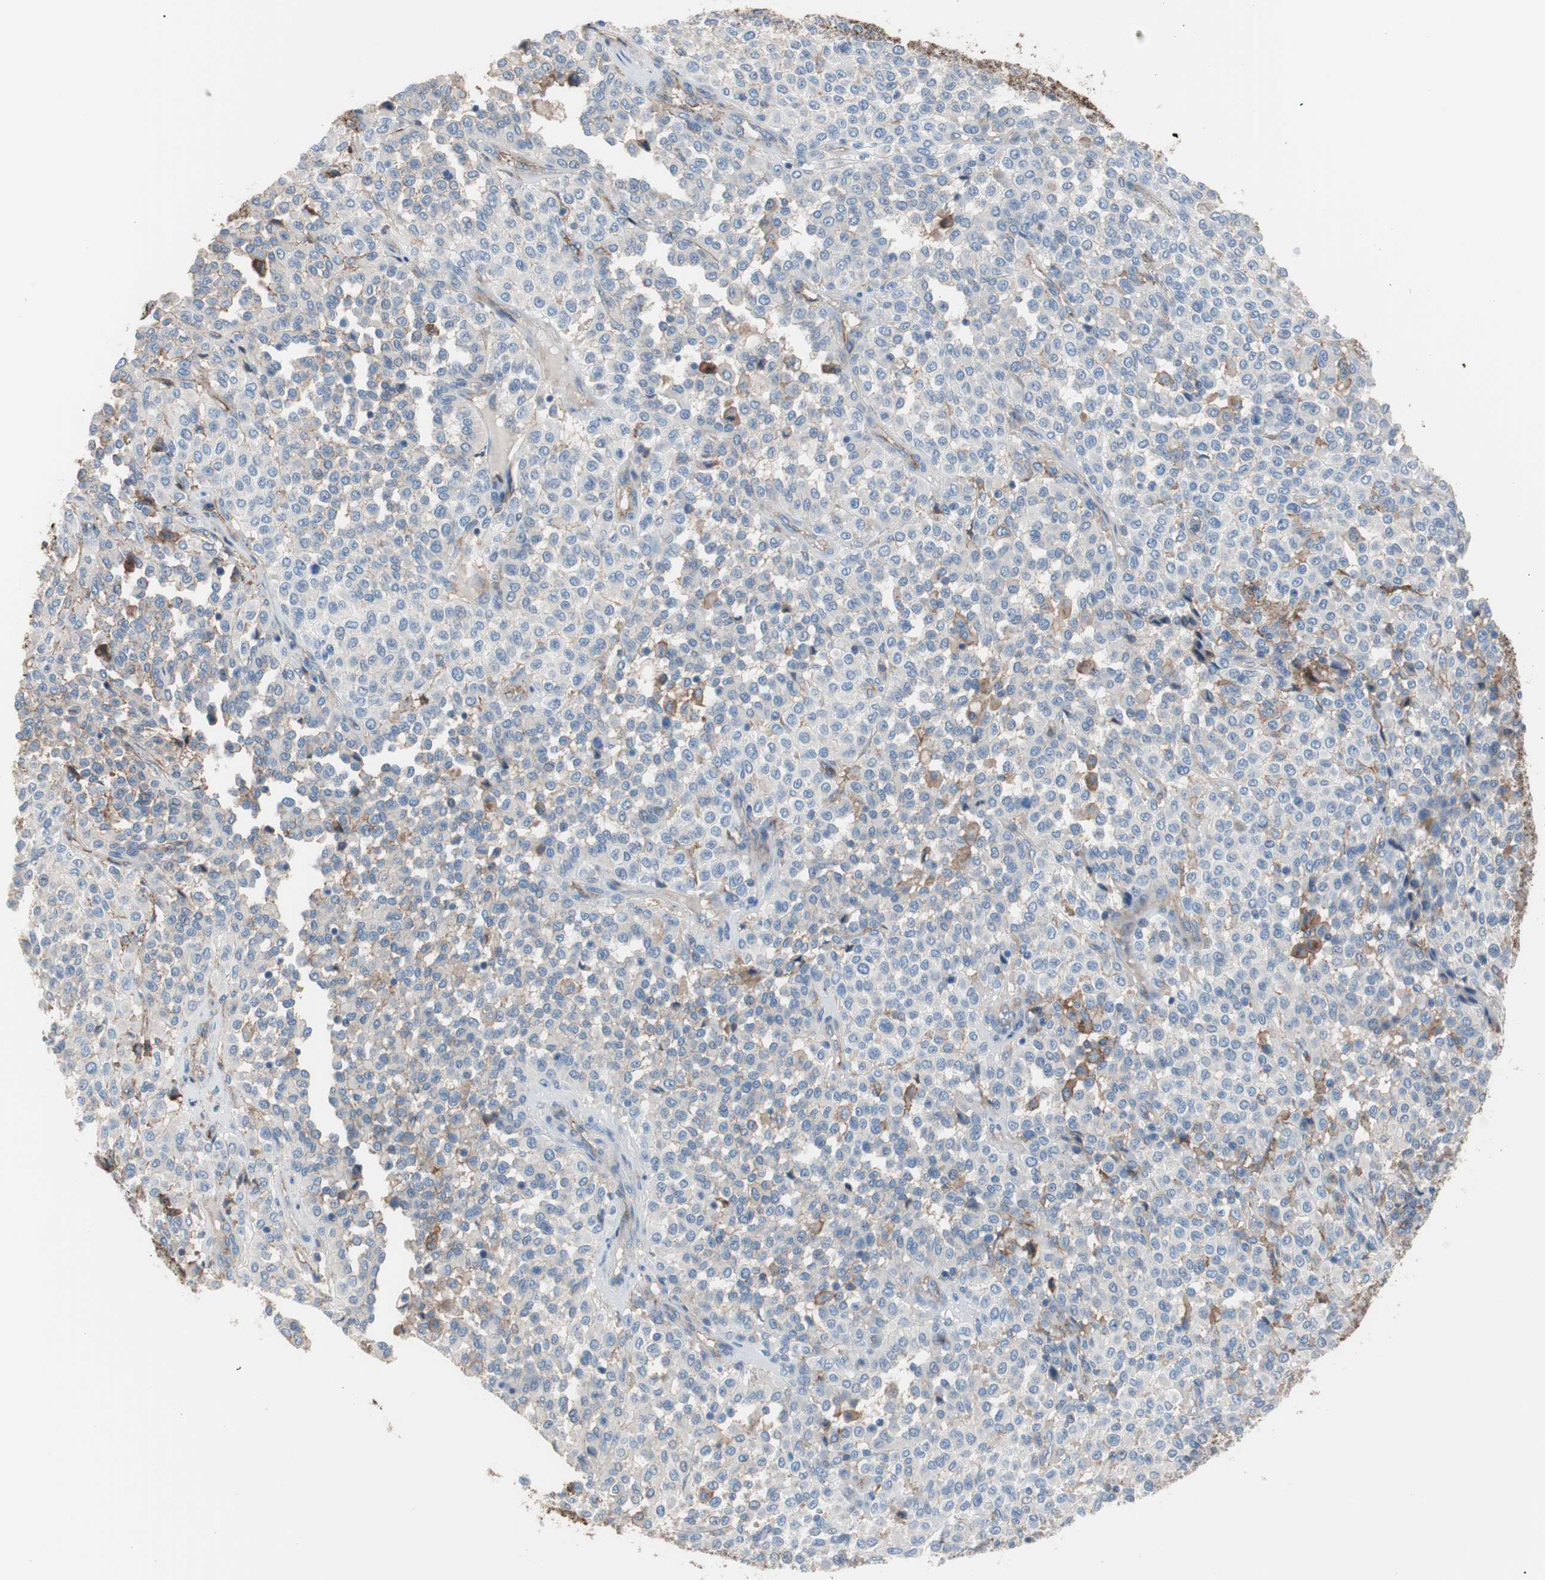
{"staining": {"intensity": "negative", "quantity": "none", "location": "none"}, "tissue": "melanoma", "cell_type": "Tumor cells", "image_type": "cancer", "snomed": [{"axis": "morphology", "description": "Malignant melanoma, Metastatic site"}, {"axis": "topography", "description": "Pancreas"}], "caption": "This is an immunohistochemistry histopathology image of melanoma. There is no staining in tumor cells.", "gene": "CD81", "patient": {"sex": "female", "age": 30}}